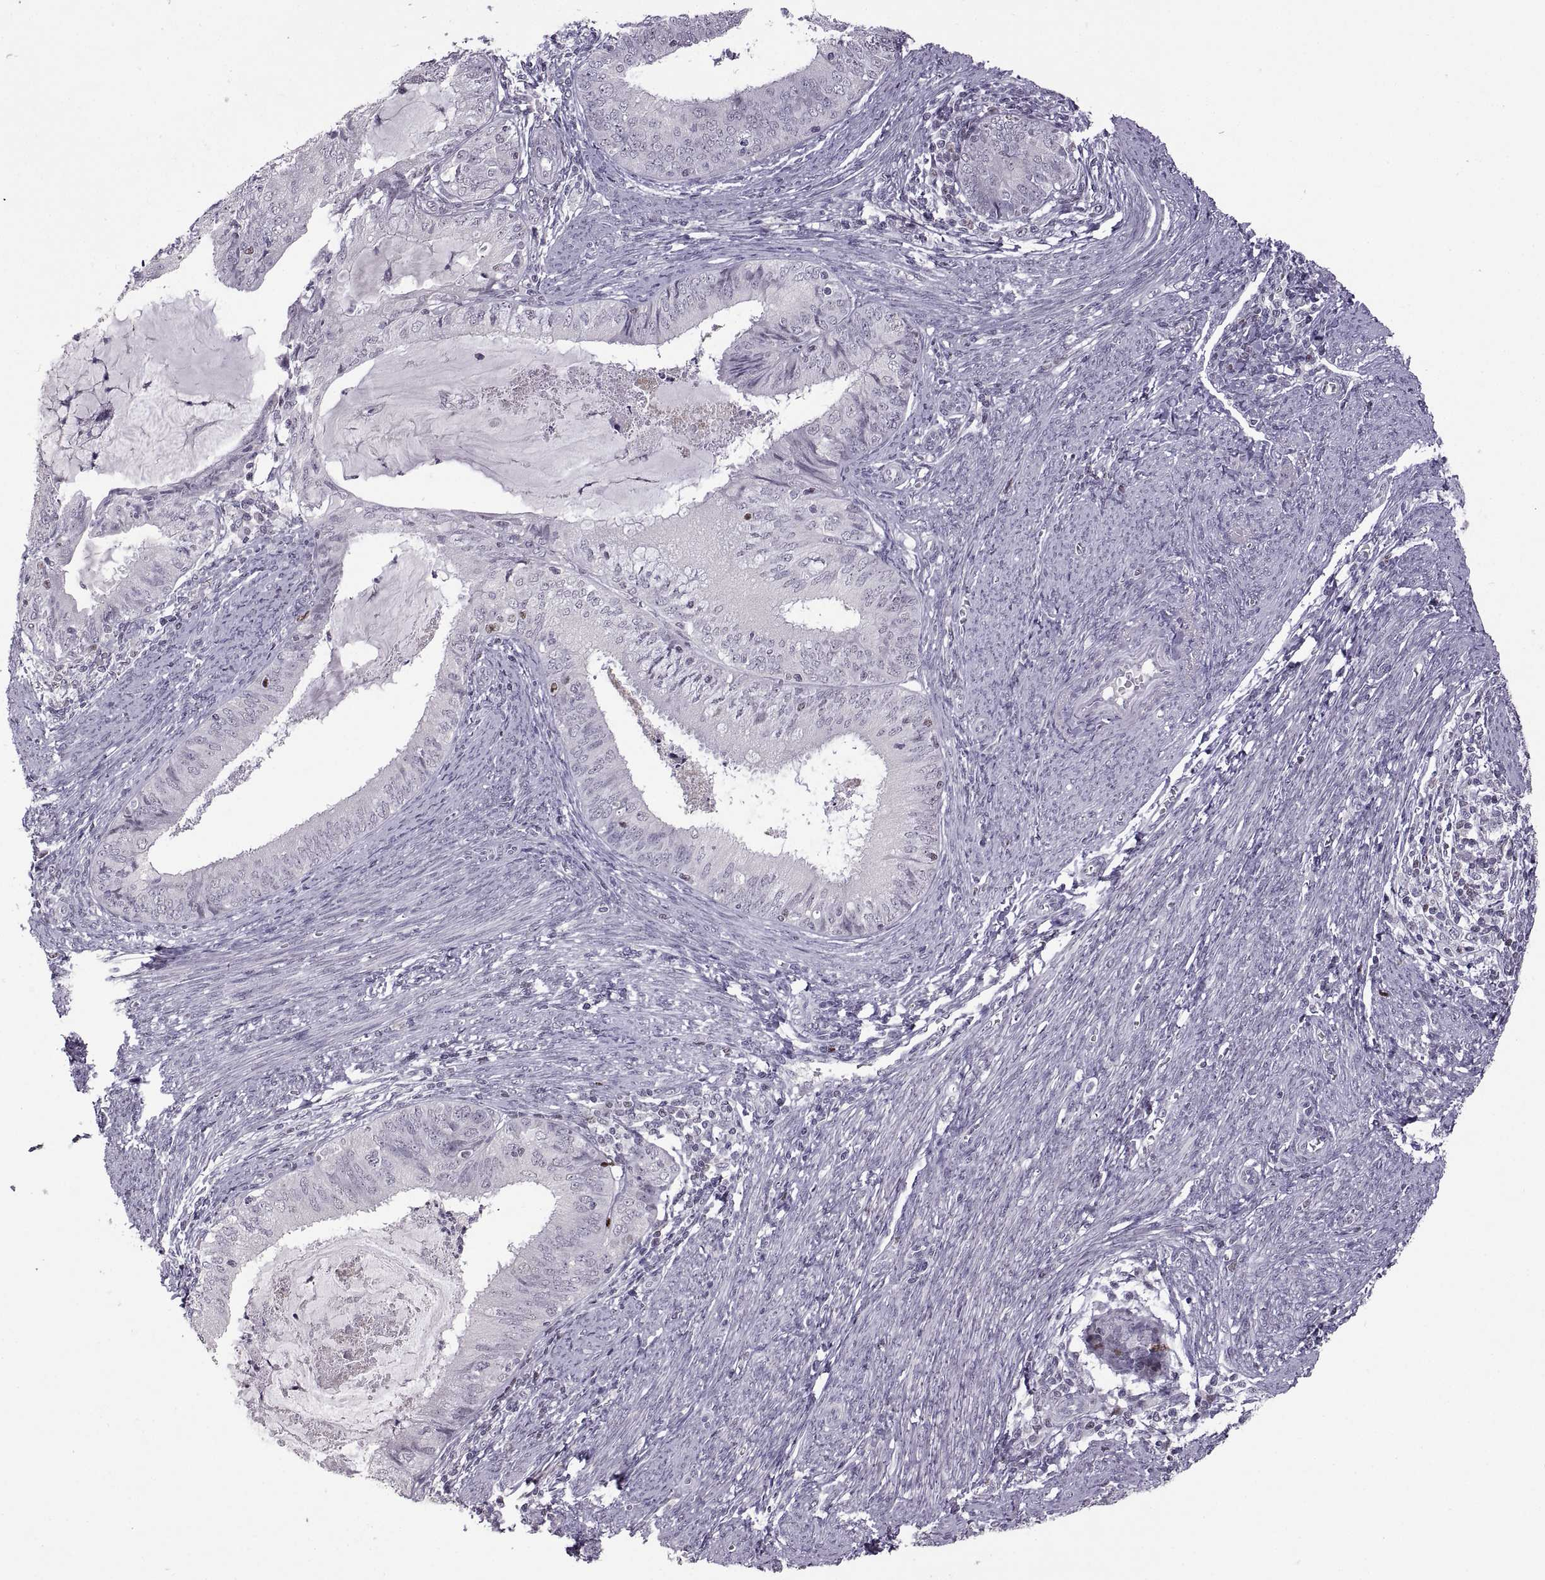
{"staining": {"intensity": "negative", "quantity": "none", "location": "none"}, "tissue": "endometrial cancer", "cell_type": "Tumor cells", "image_type": "cancer", "snomed": [{"axis": "morphology", "description": "Adenocarcinoma, NOS"}, {"axis": "topography", "description": "Endometrium"}], "caption": "This is an IHC histopathology image of endometrial cancer (adenocarcinoma). There is no staining in tumor cells.", "gene": "NEK2", "patient": {"sex": "female", "age": 57}}